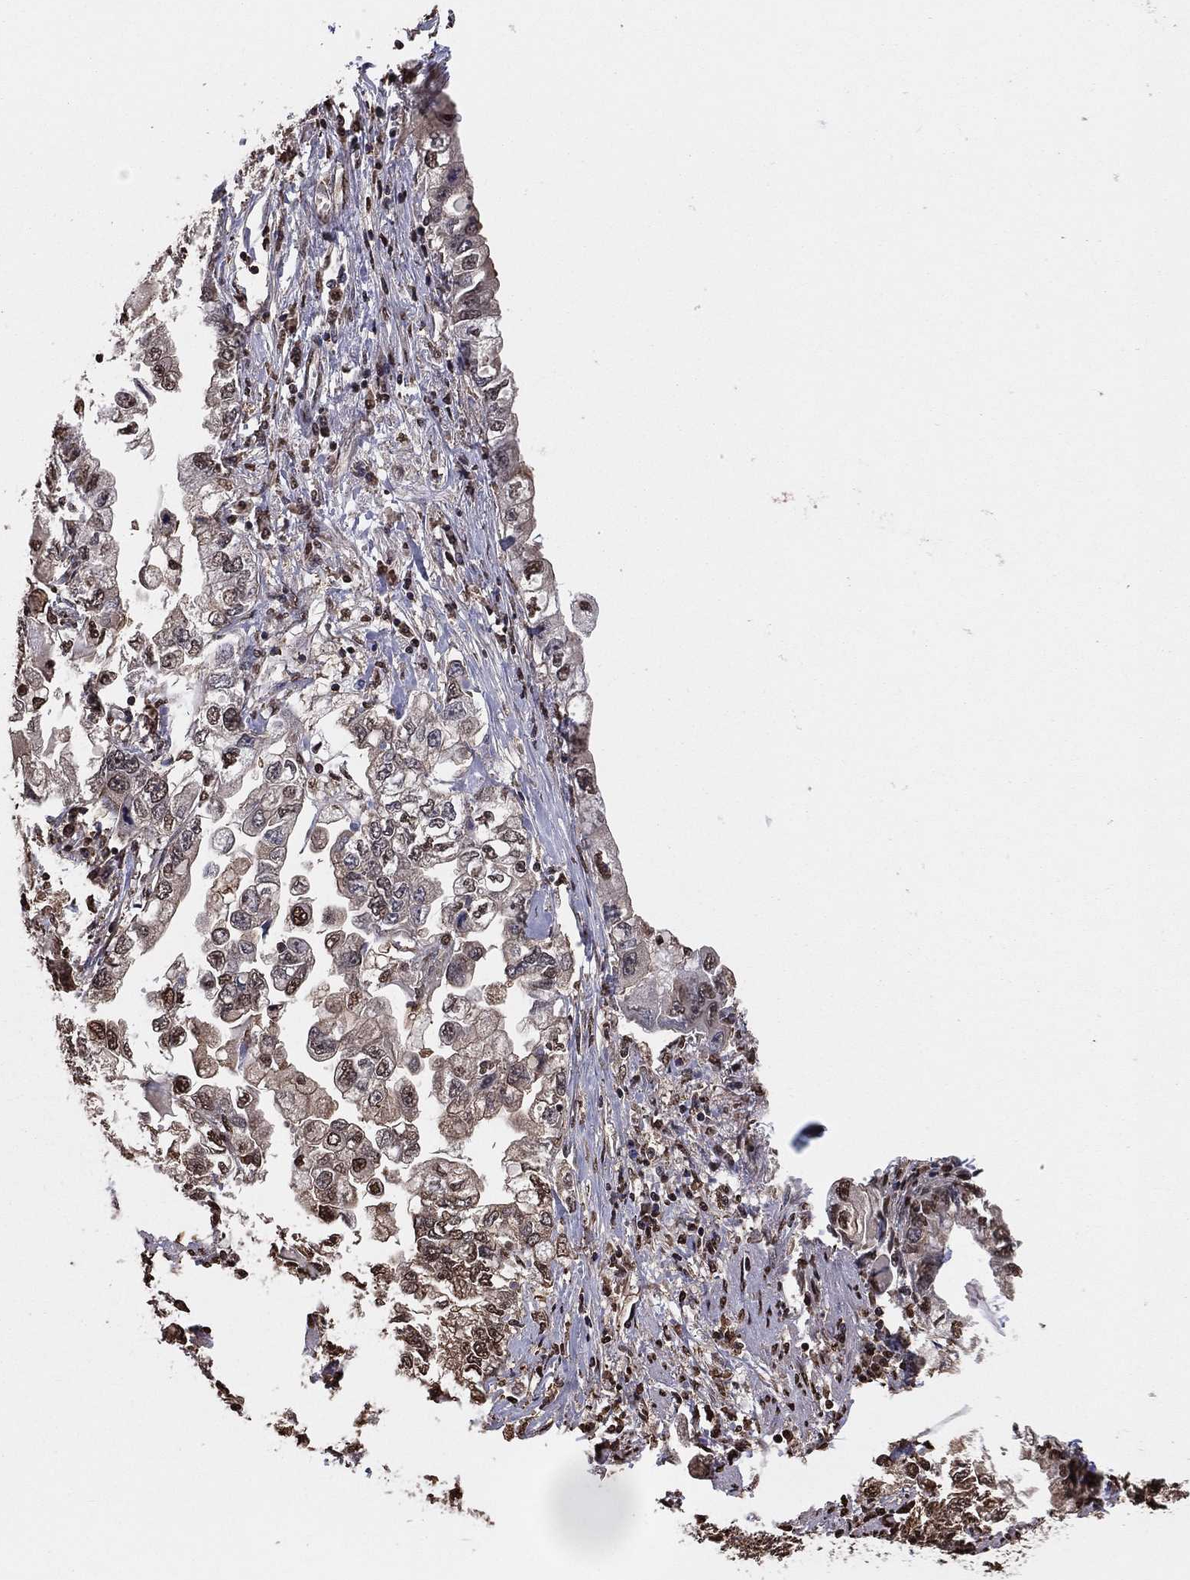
{"staining": {"intensity": "moderate", "quantity": "<25%", "location": "nuclear"}, "tissue": "stomach cancer", "cell_type": "Tumor cells", "image_type": "cancer", "snomed": [{"axis": "morphology", "description": "Adenocarcinoma, NOS"}, {"axis": "topography", "description": "Stomach, lower"}], "caption": "A low amount of moderate nuclear staining is seen in approximately <25% of tumor cells in stomach cancer (adenocarcinoma) tissue.", "gene": "GAPDH", "patient": {"sex": "female", "age": 93}}